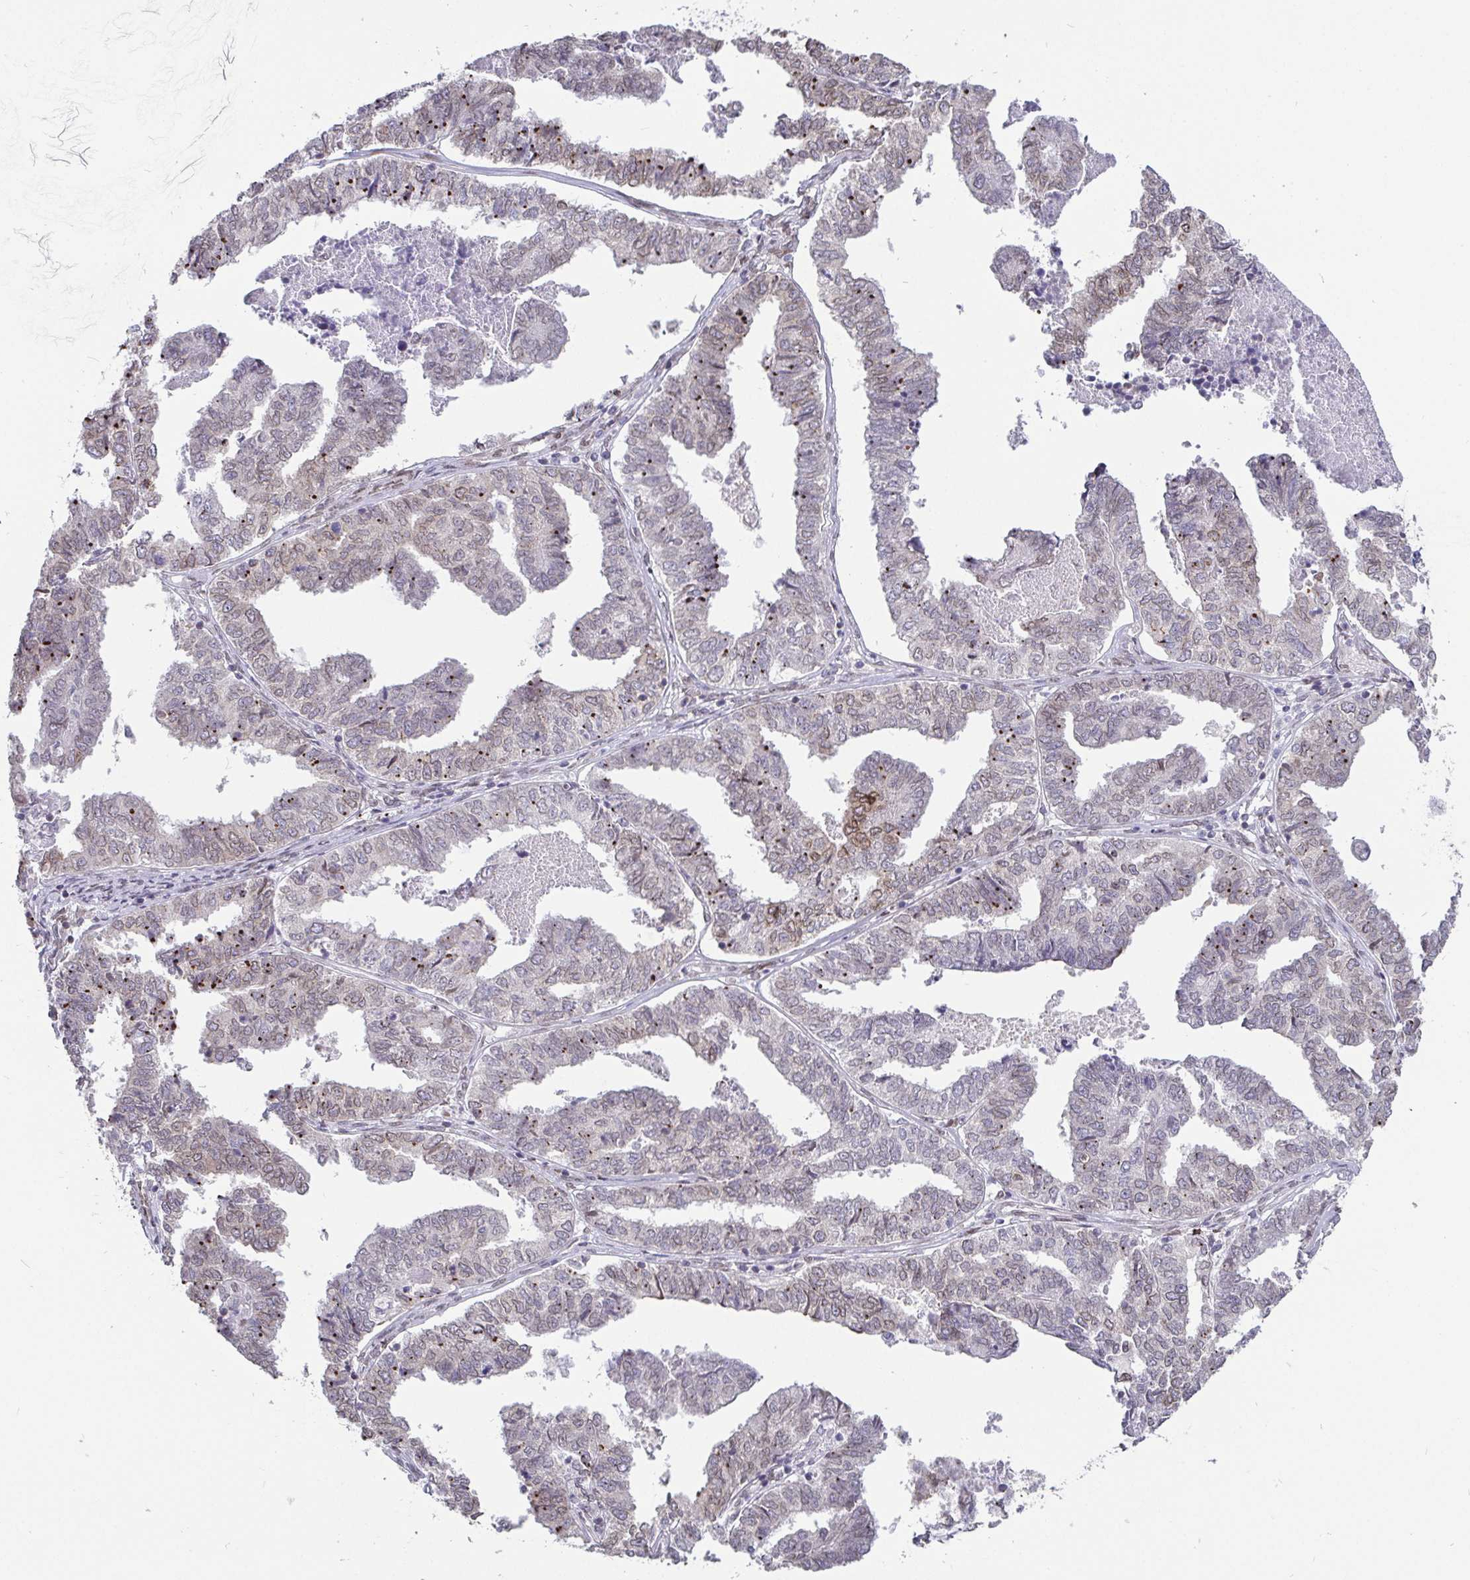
{"staining": {"intensity": "moderate", "quantity": "<25%", "location": "cytoplasmic/membranous,nuclear"}, "tissue": "endometrial cancer", "cell_type": "Tumor cells", "image_type": "cancer", "snomed": [{"axis": "morphology", "description": "Adenocarcinoma, NOS"}, {"axis": "topography", "description": "Endometrium"}], "caption": "Endometrial adenocarcinoma stained with DAB immunohistochemistry (IHC) displays low levels of moderate cytoplasmic/membranous and nuclear staining in about <25% of tumor cells.", "gene": "EMD", "patient": {"sex": "female", "age": 73}}